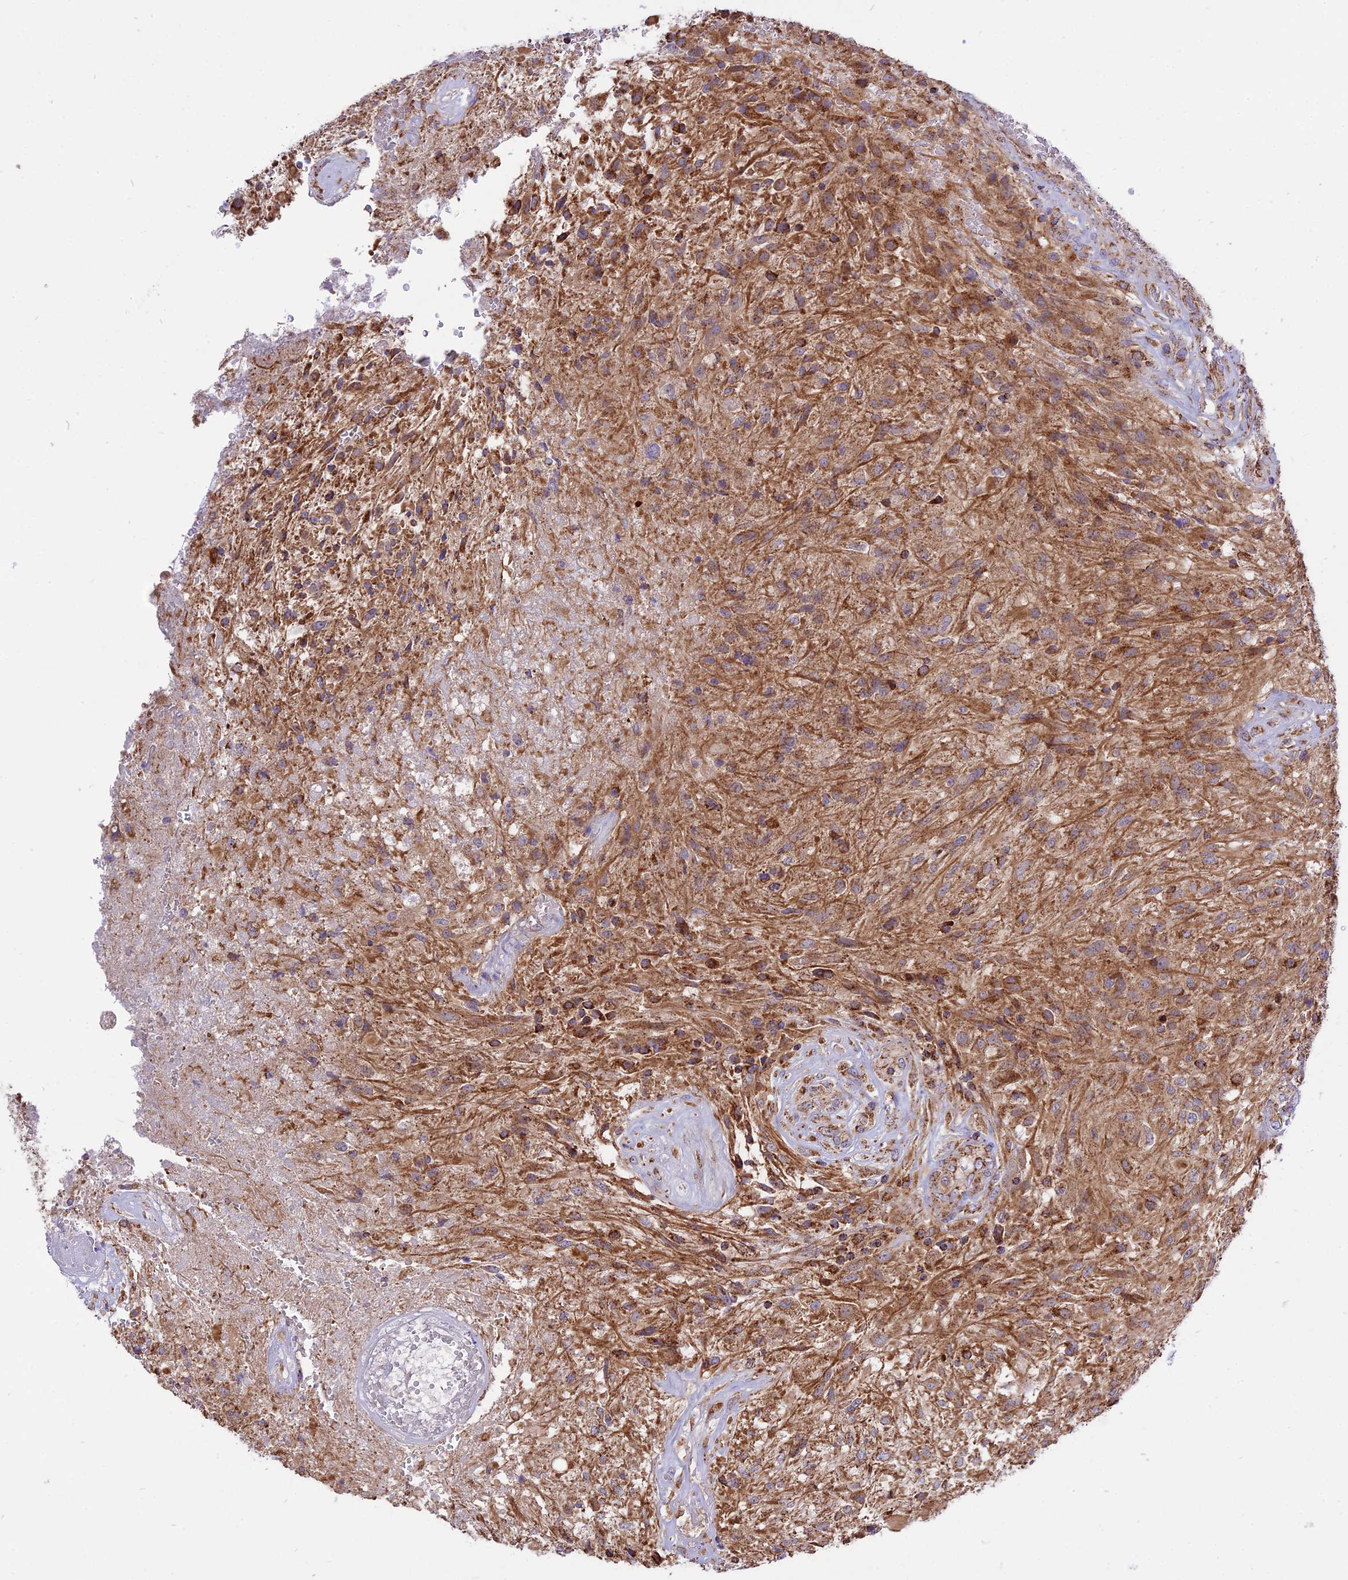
{"staining": {"intensity": "moderate", "quantity": "<25%", "location": "cytoplasmic/membranous"}, "tissue": "glioma", "cell_type": "Tumor cells", "image_type": "cancer", "snomed": [{"axis": "morphology", "description": "Glioma, malignant, High grade"}, {"axis": "topography", "description": "Brain"}], "caption": "Brown immunohistochemical staining in glioma displays moderate cytoplasmic/membranous expression in about <25% of tumor cells.", "gene": "TTC4", "patient": {"sex": "male", "age": 56}}